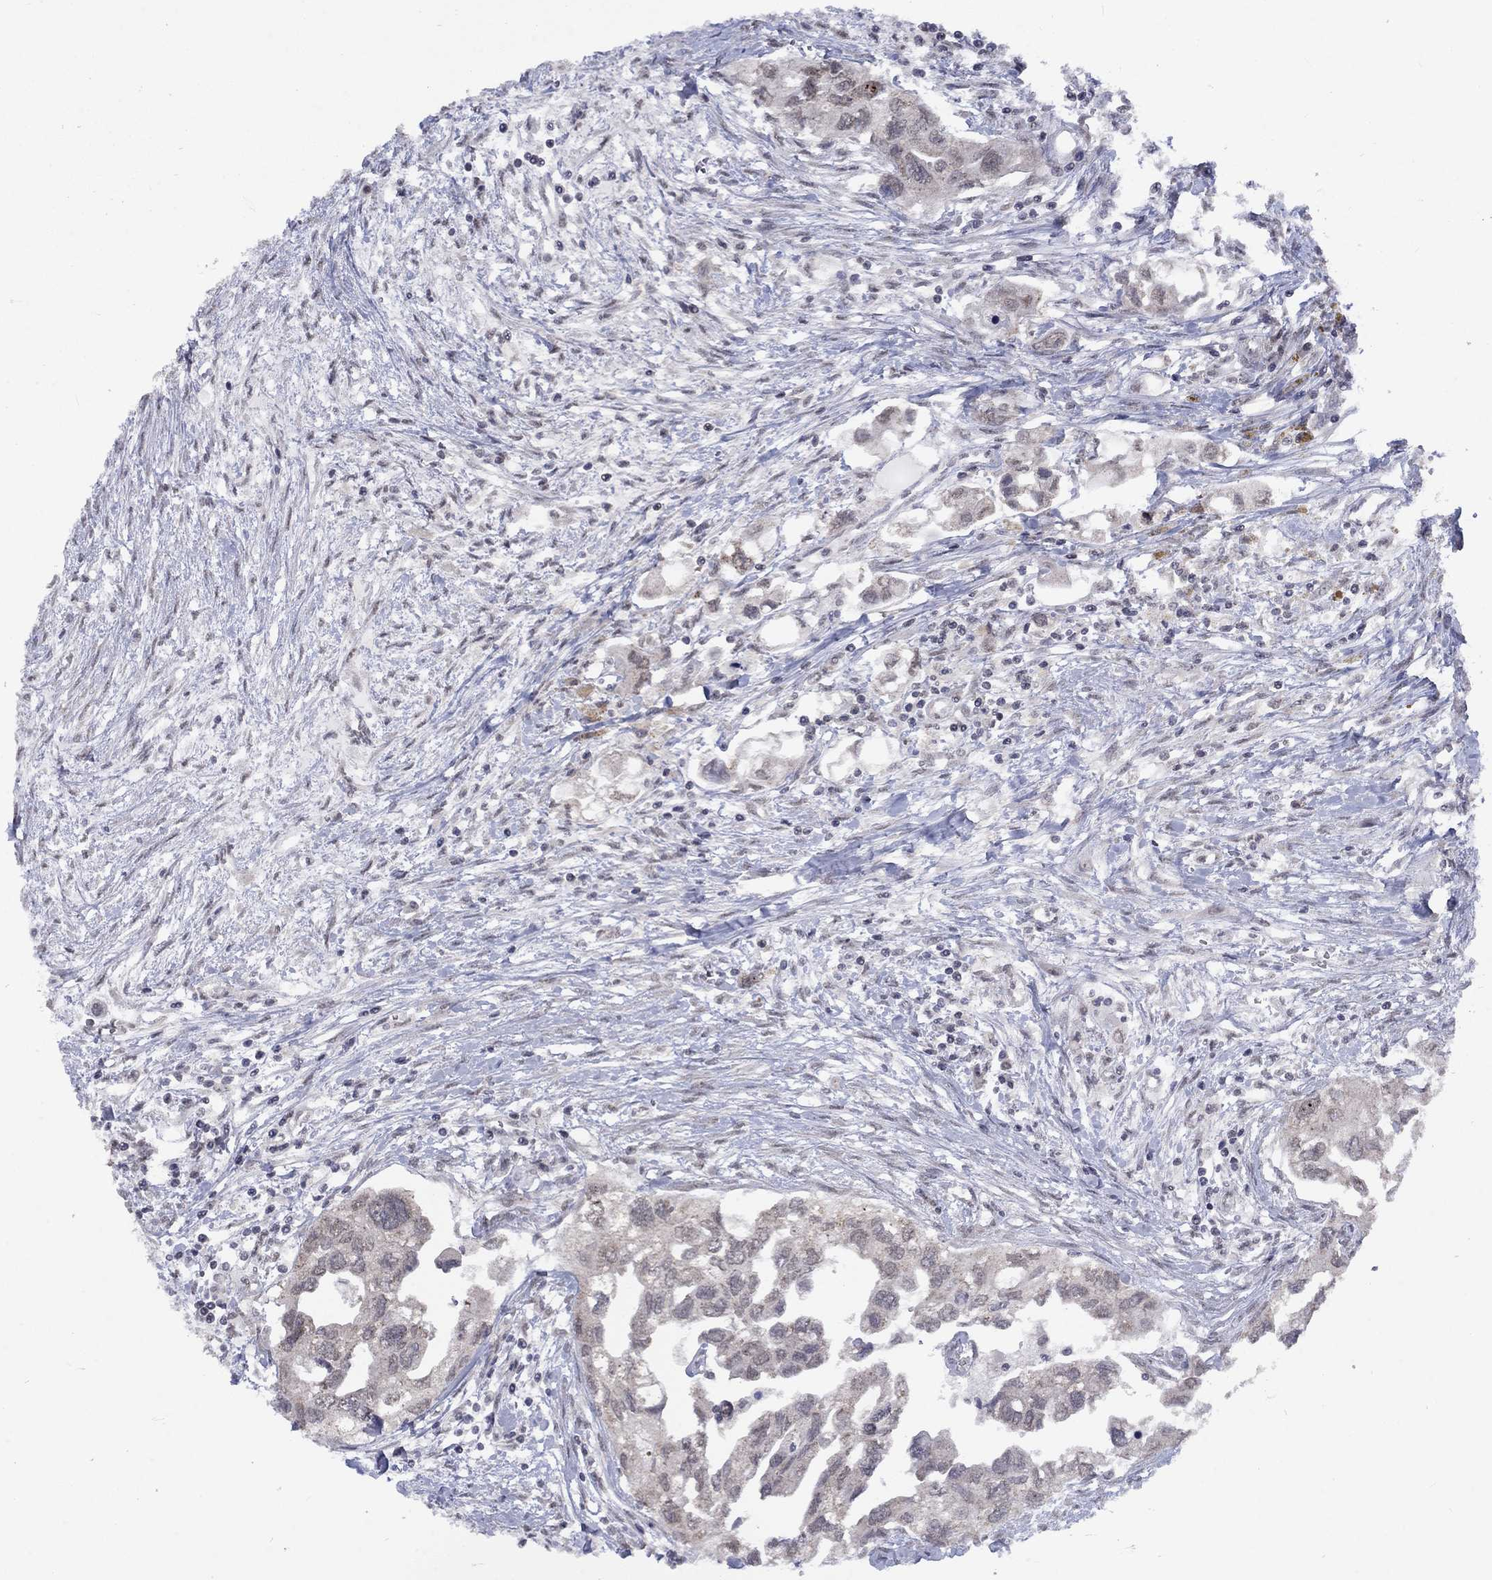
{"staining": {"intensity": "negative", "quantity": "none", "location": "none"}, "tissue": "urothelial cancer", "cell_type": "Tumor cells", "image_type": "cancer", "snomed": [{"axis": "morphology", "description": "Urothelial carcinoma, High grade"}, {"axis": "topography", "description": "Urinary bladder"}], "caption": "IHC of urothelial cancer exhibits no expression in tumor cells. The staining is performed using DAB brown chromogen with nuclei counter-stained in using hematoxylin.", "gene": "SPATA33", "patient": {"sex": "male", "age": 59}}